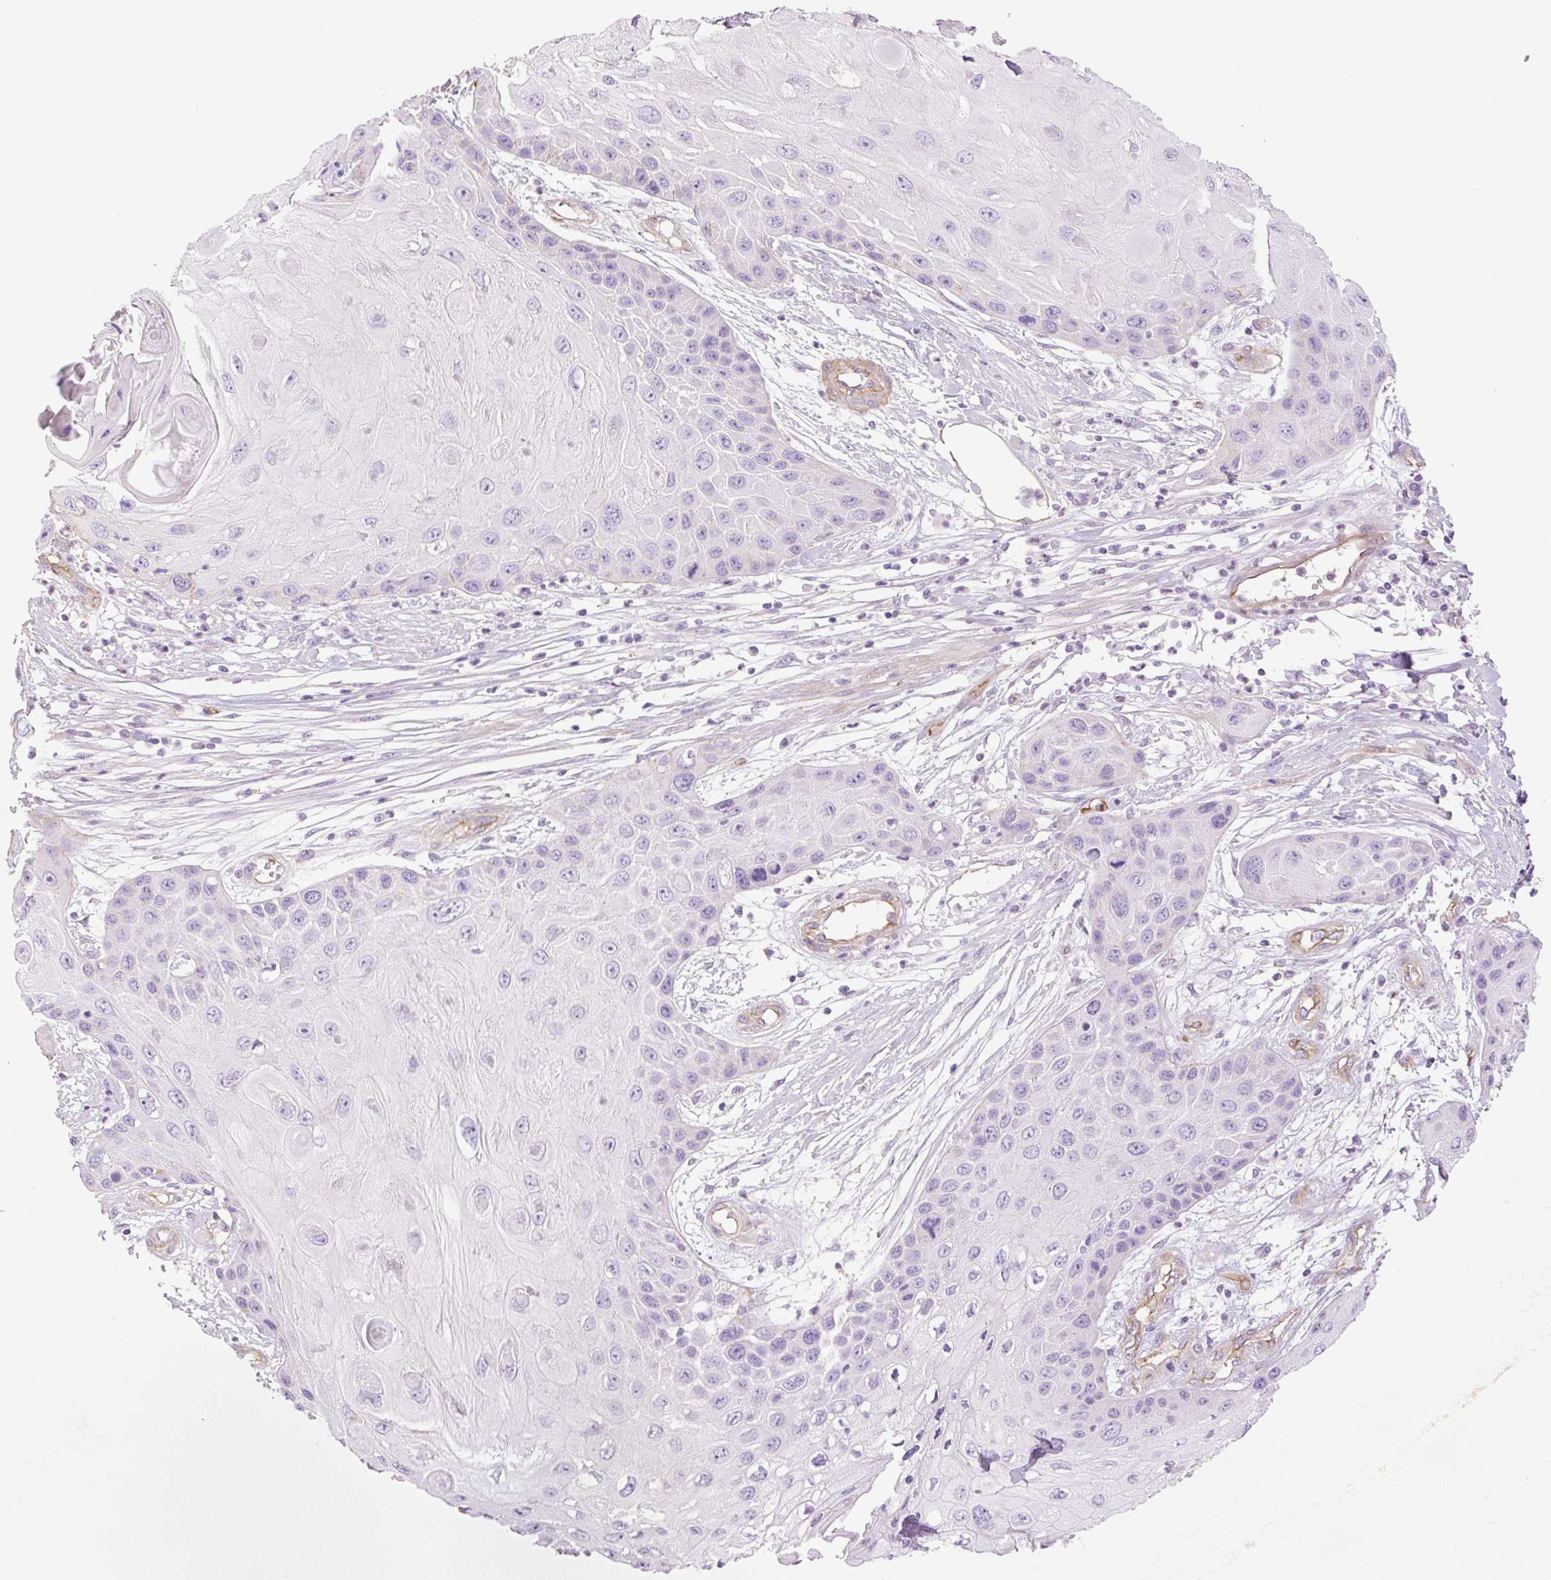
{"staining": {"intensity": "negative", "quantity": "none", "location": "none"}, "tissue": "skin cancer", "cell_type": "Tumor cells", "image_type": "cancer", "snomed": [{"axis": "morphology", "description": "Squamous cell carcinoma, NOS"}, {"axis": "topography", "description": "Skin"}, {"axis": "topography", "description": "Vulva"}], "caption": "Image shows no protein expression in tumor cells of skin cancer (squamous cell carcinoma) tissue. Brightfield microscopy of immunohistochemistry (IHC) stained with DAB (brown) and hematoxylin (blue), captured at high magnification.", "gene": "EHD3", "patient": {"sex": "female", "age": 44}}